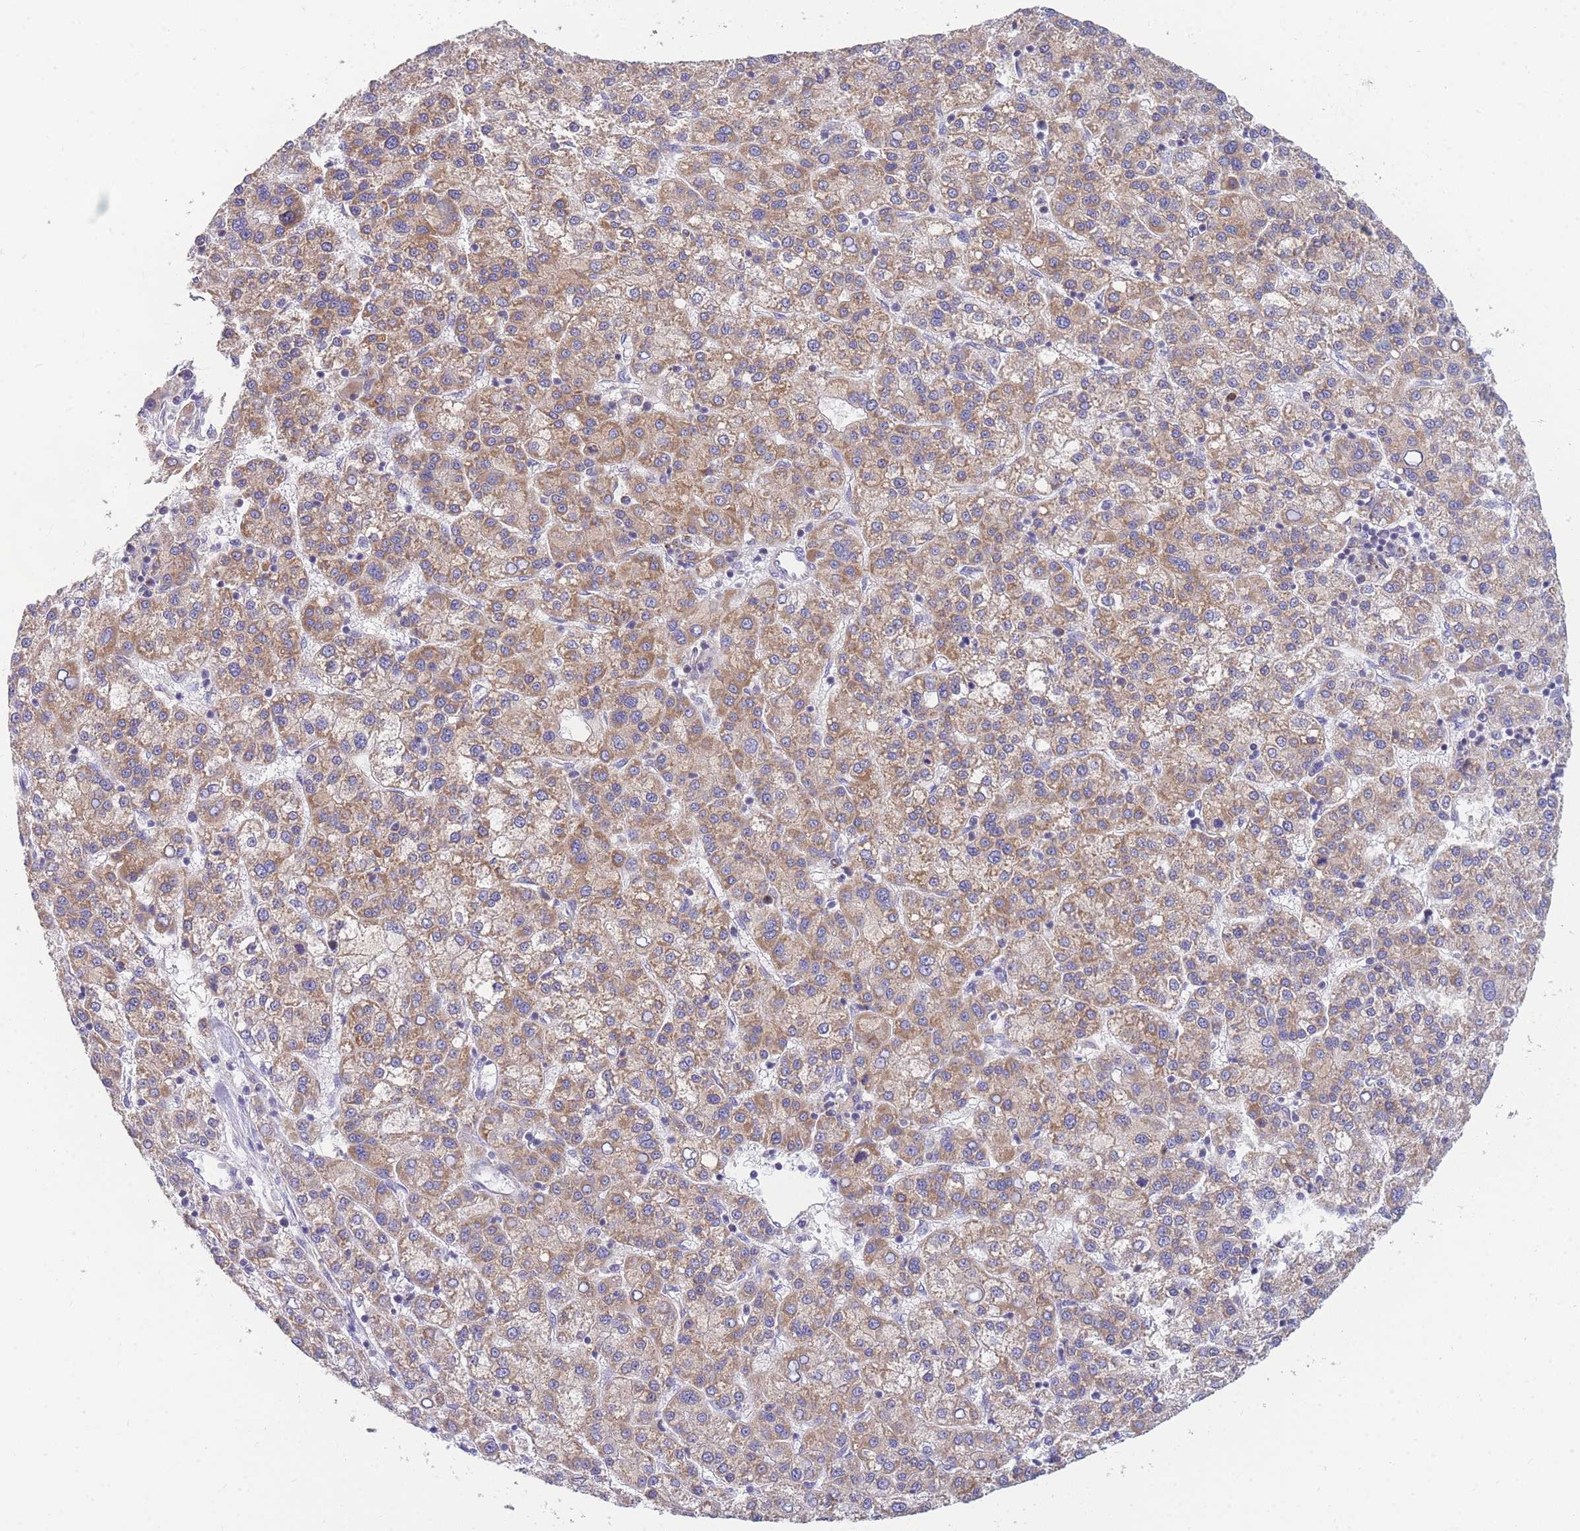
{"staining": {"intensity": "moderate", "quantity": ">75%", "location": "cytoplasmic/membranous"}, "tissue": "liver cancer", "cell_type": "Tumor cells", "image_type": "cancer", "snomed": [{"axis": "morphology", "description": "Carcinoma, Hepatocellular, NOS"}, {"axis": "topography", "description": "Liver"}], "caption": "Hepatocellular carcinoma (liver) tissue displays moderate cytoplasmic/membranous staining in approximately >75% of tumor cells", "gene": "MRPS11", "patient": {"sex": "female", "age": 58}}